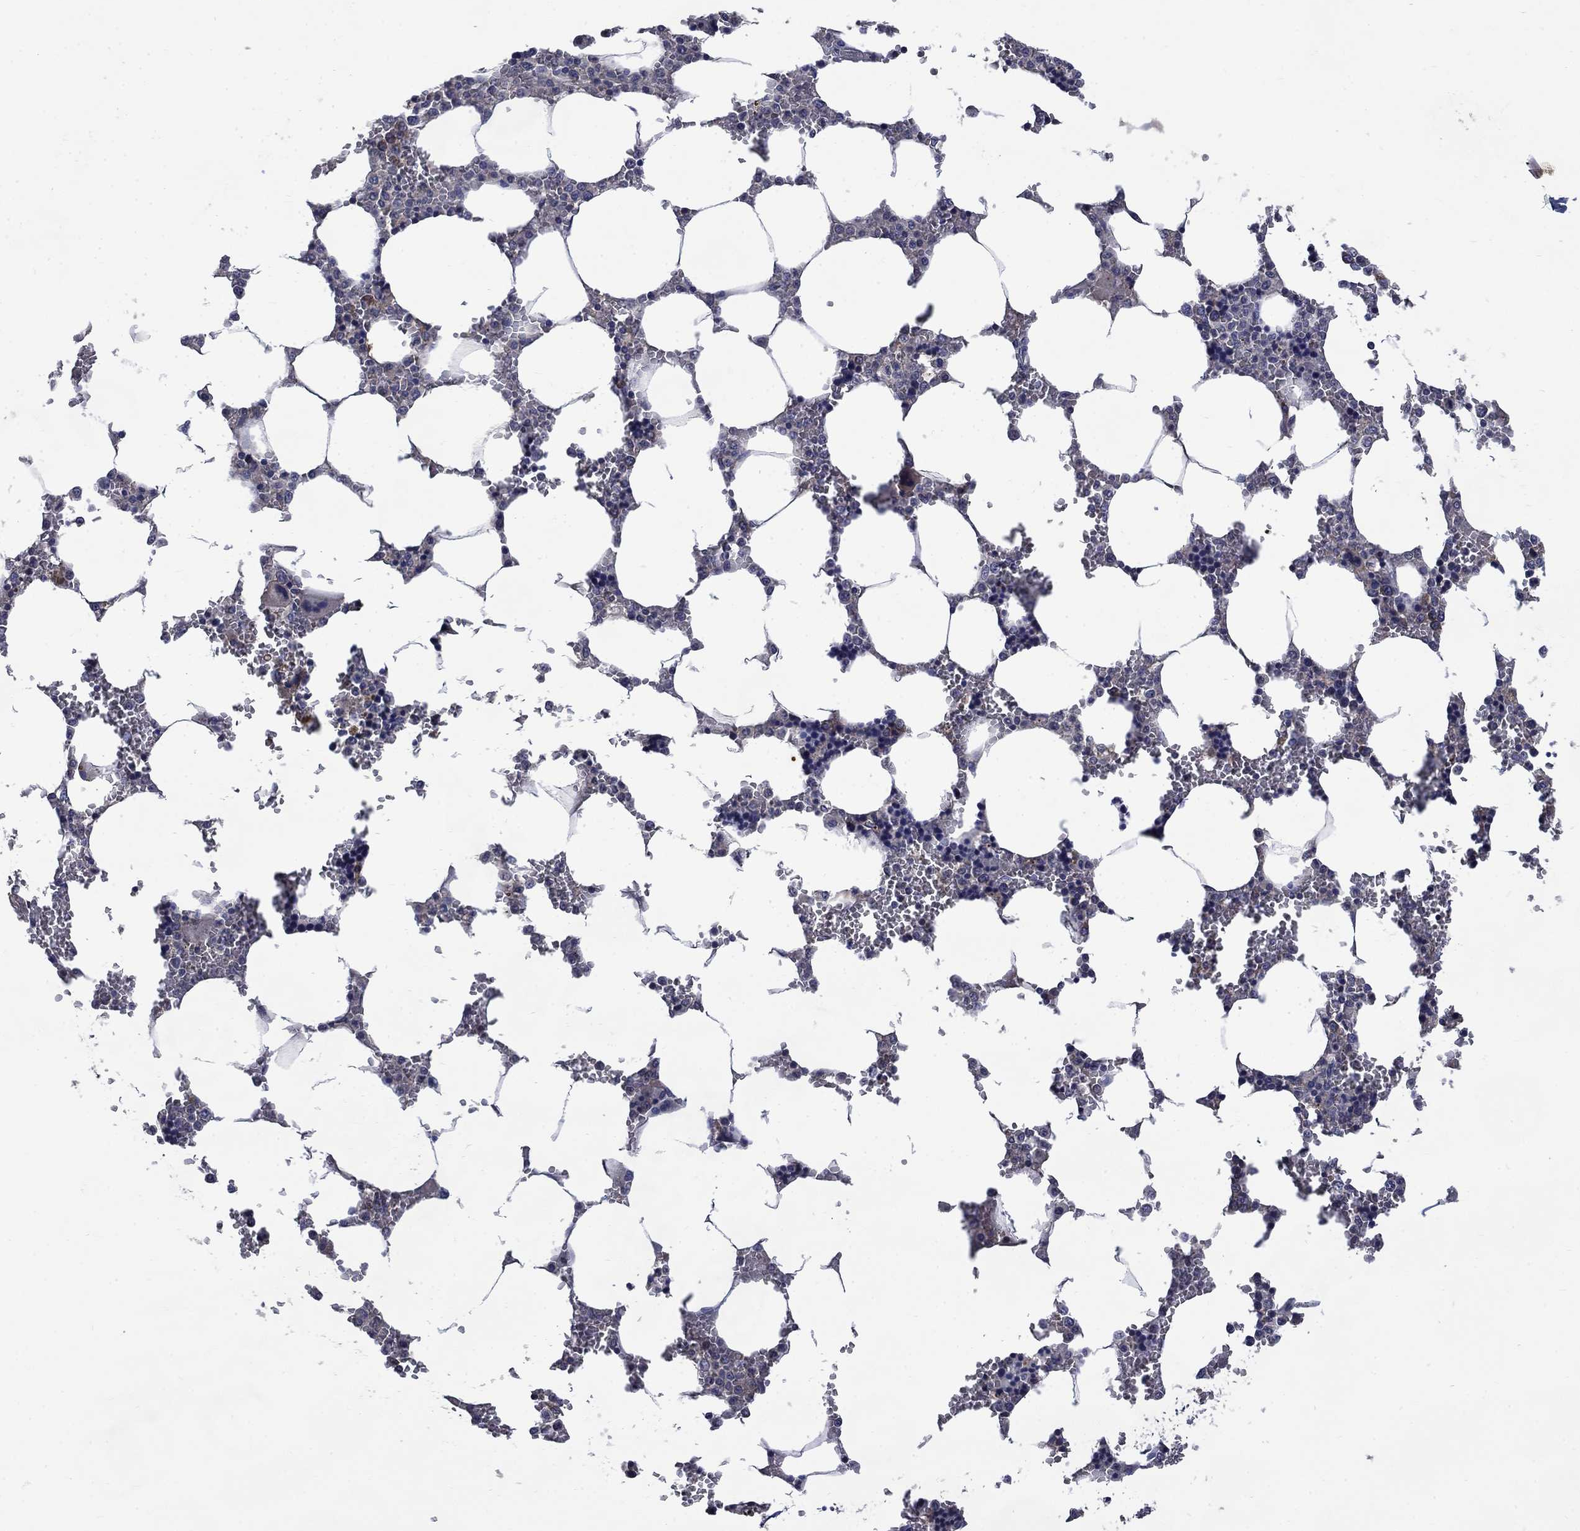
{"staining": {"intensity": "moderate", "quantity": "<25%", "location": "cytoplasmic/membranous"}, "tissue": "bone marrow", "cell_type": "Hematopoietic cells", "image_type": "normal", "snomed": [{"axis": "morphology", "description": "Normal tissue, NOS"}, {"axis": "topography", "description": "Bone marrow"}], "caption": "A high-resolution photomicrograph shows IHC staining of unremarkable bone marrow, which exhibits moderate cytoplasmic/membranous expression in approximately <25% of hematopoietic cells.", "gene": "HSPA12A", "patient": {"sex": "female", "age": 72}}